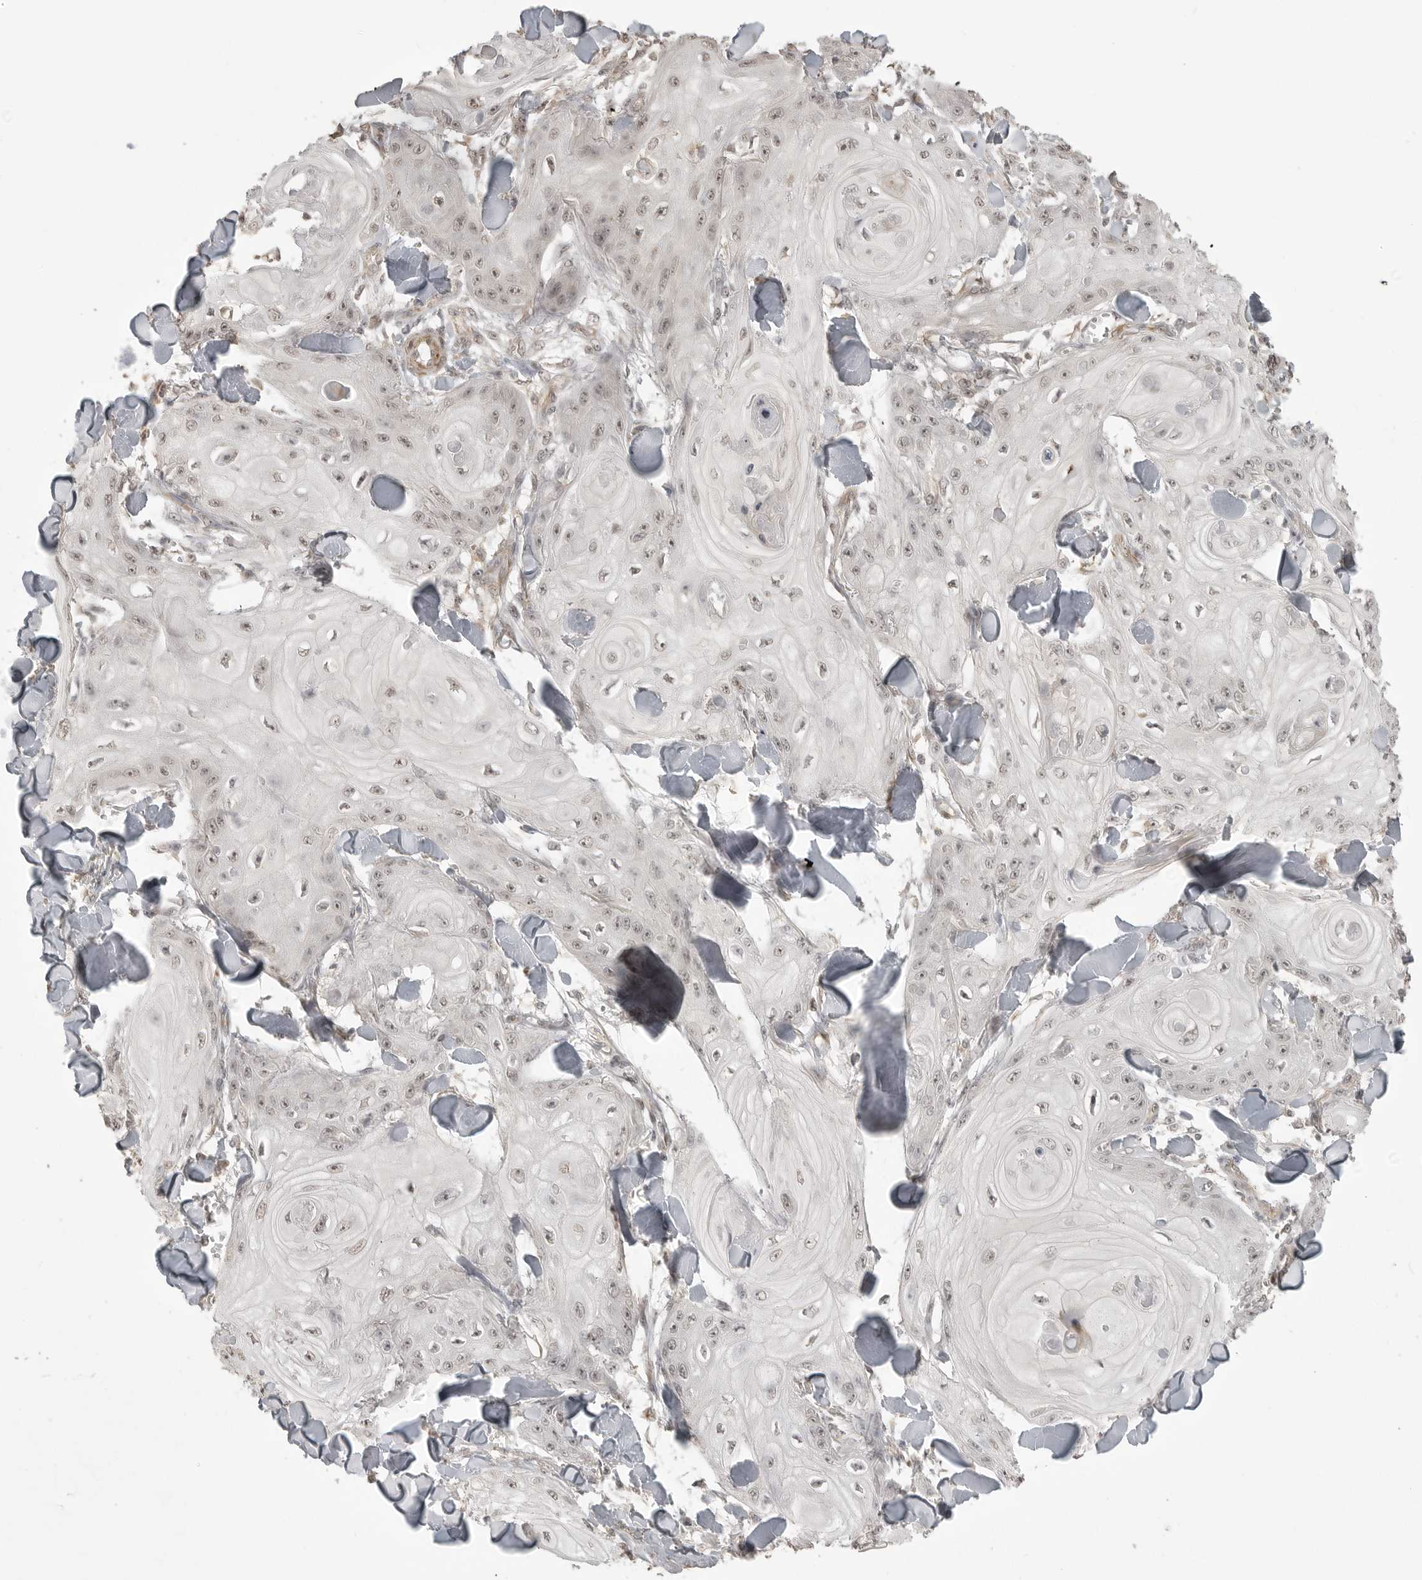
{"staining": {"intensity": "weak", "quantity": "25%-75%", "location": "nuclear"}, "tissue": "skin cancer", "cell_type": "Tumor cells", "image_type": "cancer", "snomed": [{"axis": "morphology", "description": "Squamous cell carcinoma, NOS"}, {"axis": "topography", "description": "Skin"}], "caption": "Skin cancer tissue demonstrates weak nuclear staining in approximately 25%-75% of tumor cells Nuclei are stained in blue.", "gene": "SMG8", "patient": {"sex": "male", "age": 74}}